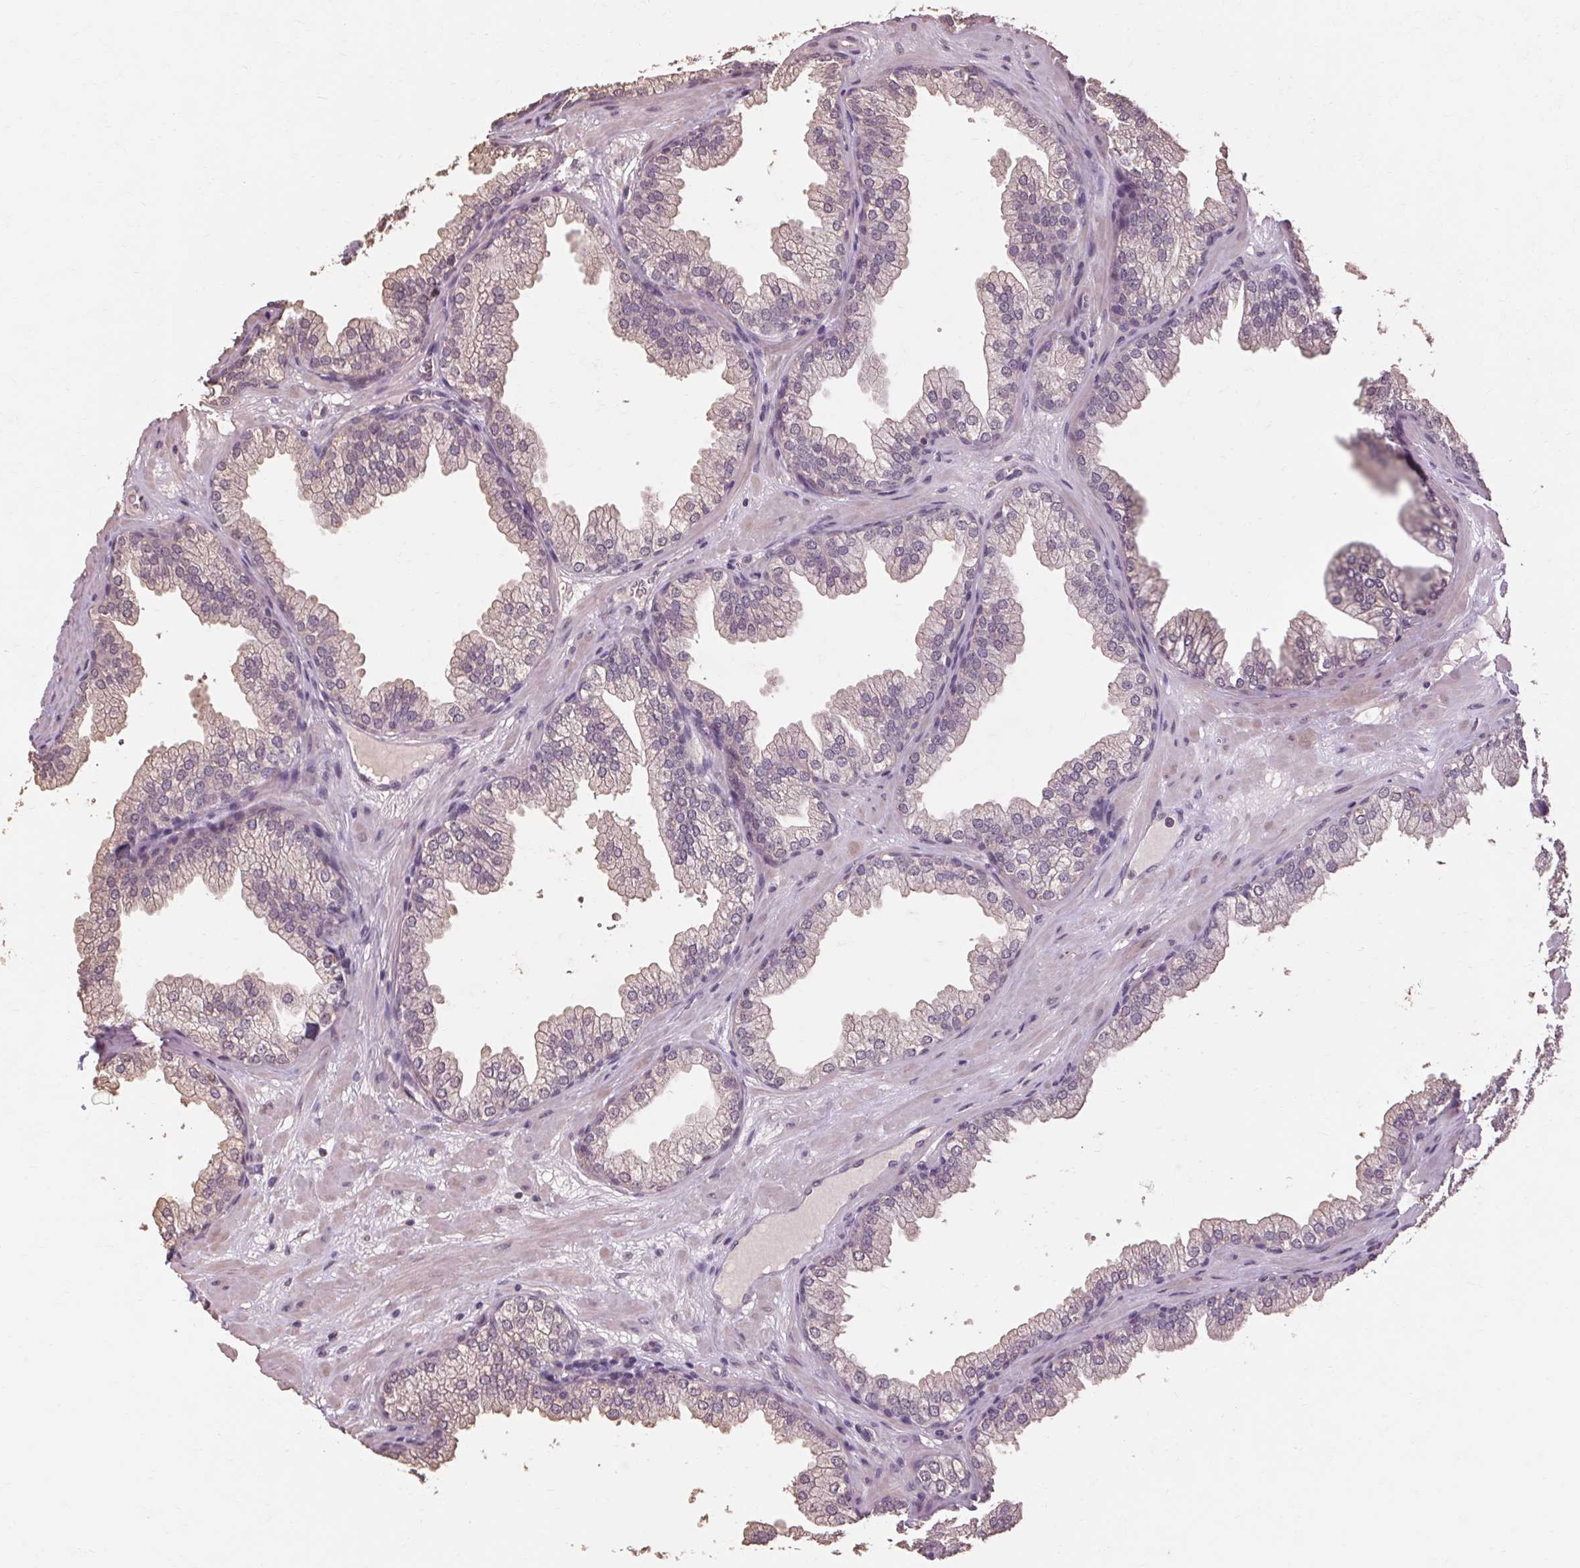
{"staining": {"intensity": "weak", "quantity": "<25%", "location": "cytoplasmic/membranous"}, "tissue": "prostate", "cell_type": "Glandular cells", "image_type": "normal", "snomed": [{"axis": "morphology", "description": "Normal tissue, NOS"}, {"axis": "topography", "description": "Prostate"}], "caption": "The immunohistochemistry (IHC) micrograph has no significant positivity in glandular cells of prostate. The staining was performed using DAB to visualize the protein expression in brown, while the nuclei were stained in blue with hematoxylin (Magnification: 20x).", "gene": "POMC", "patient": {"sex": "male", "age": 37}}